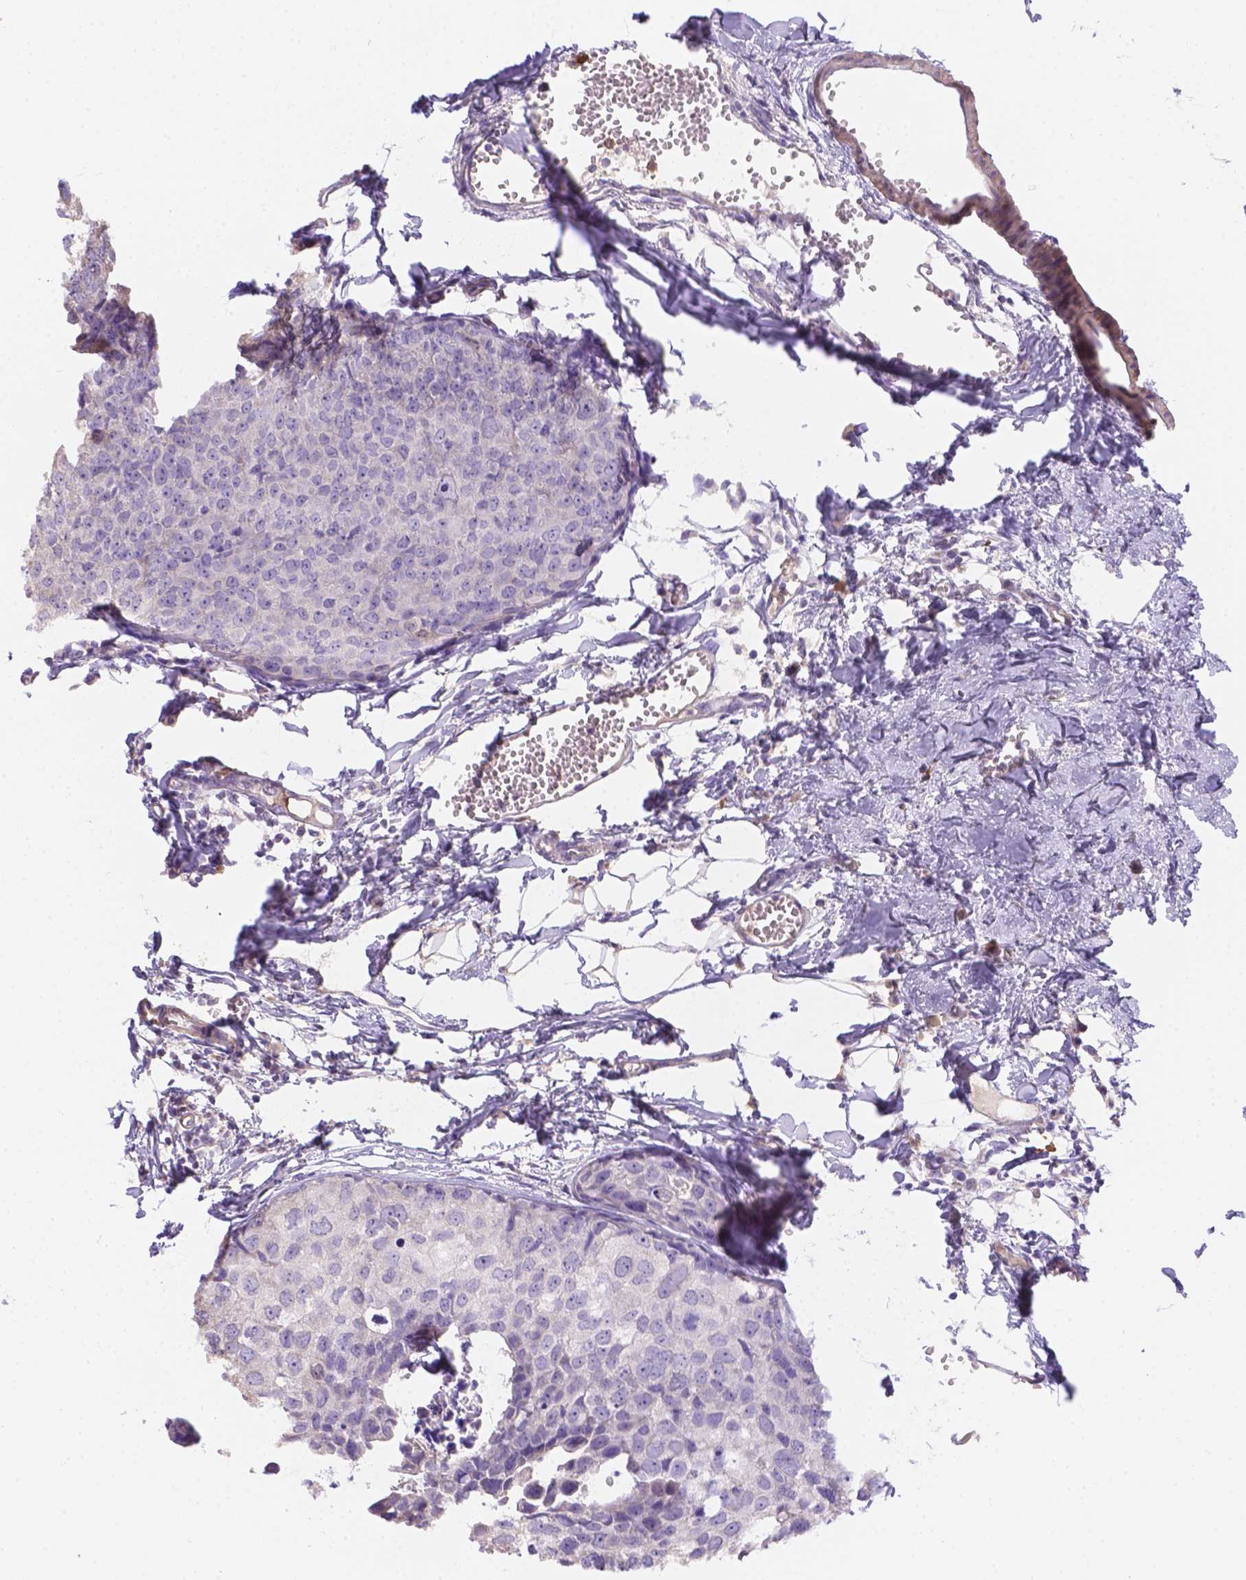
{"staining": {"intensity": "negative", "quantity": "none", "location": "none"}, "tissue": "breast cancer", "cell_type": "Tumor cells", "image_type": "cancer", "snomed": [{"axis": "morphology", "description": "Duct carcinoma"}, {"axis": "topography", "description": "Breast"}], "caption": "The immunohistochemistry histopathology image has no significant expression in tumor cells of invasive ductal carcinoma (breast) tissue.", "gene": "NXPE2", "patient": {"sex": "female", "age": 38}}